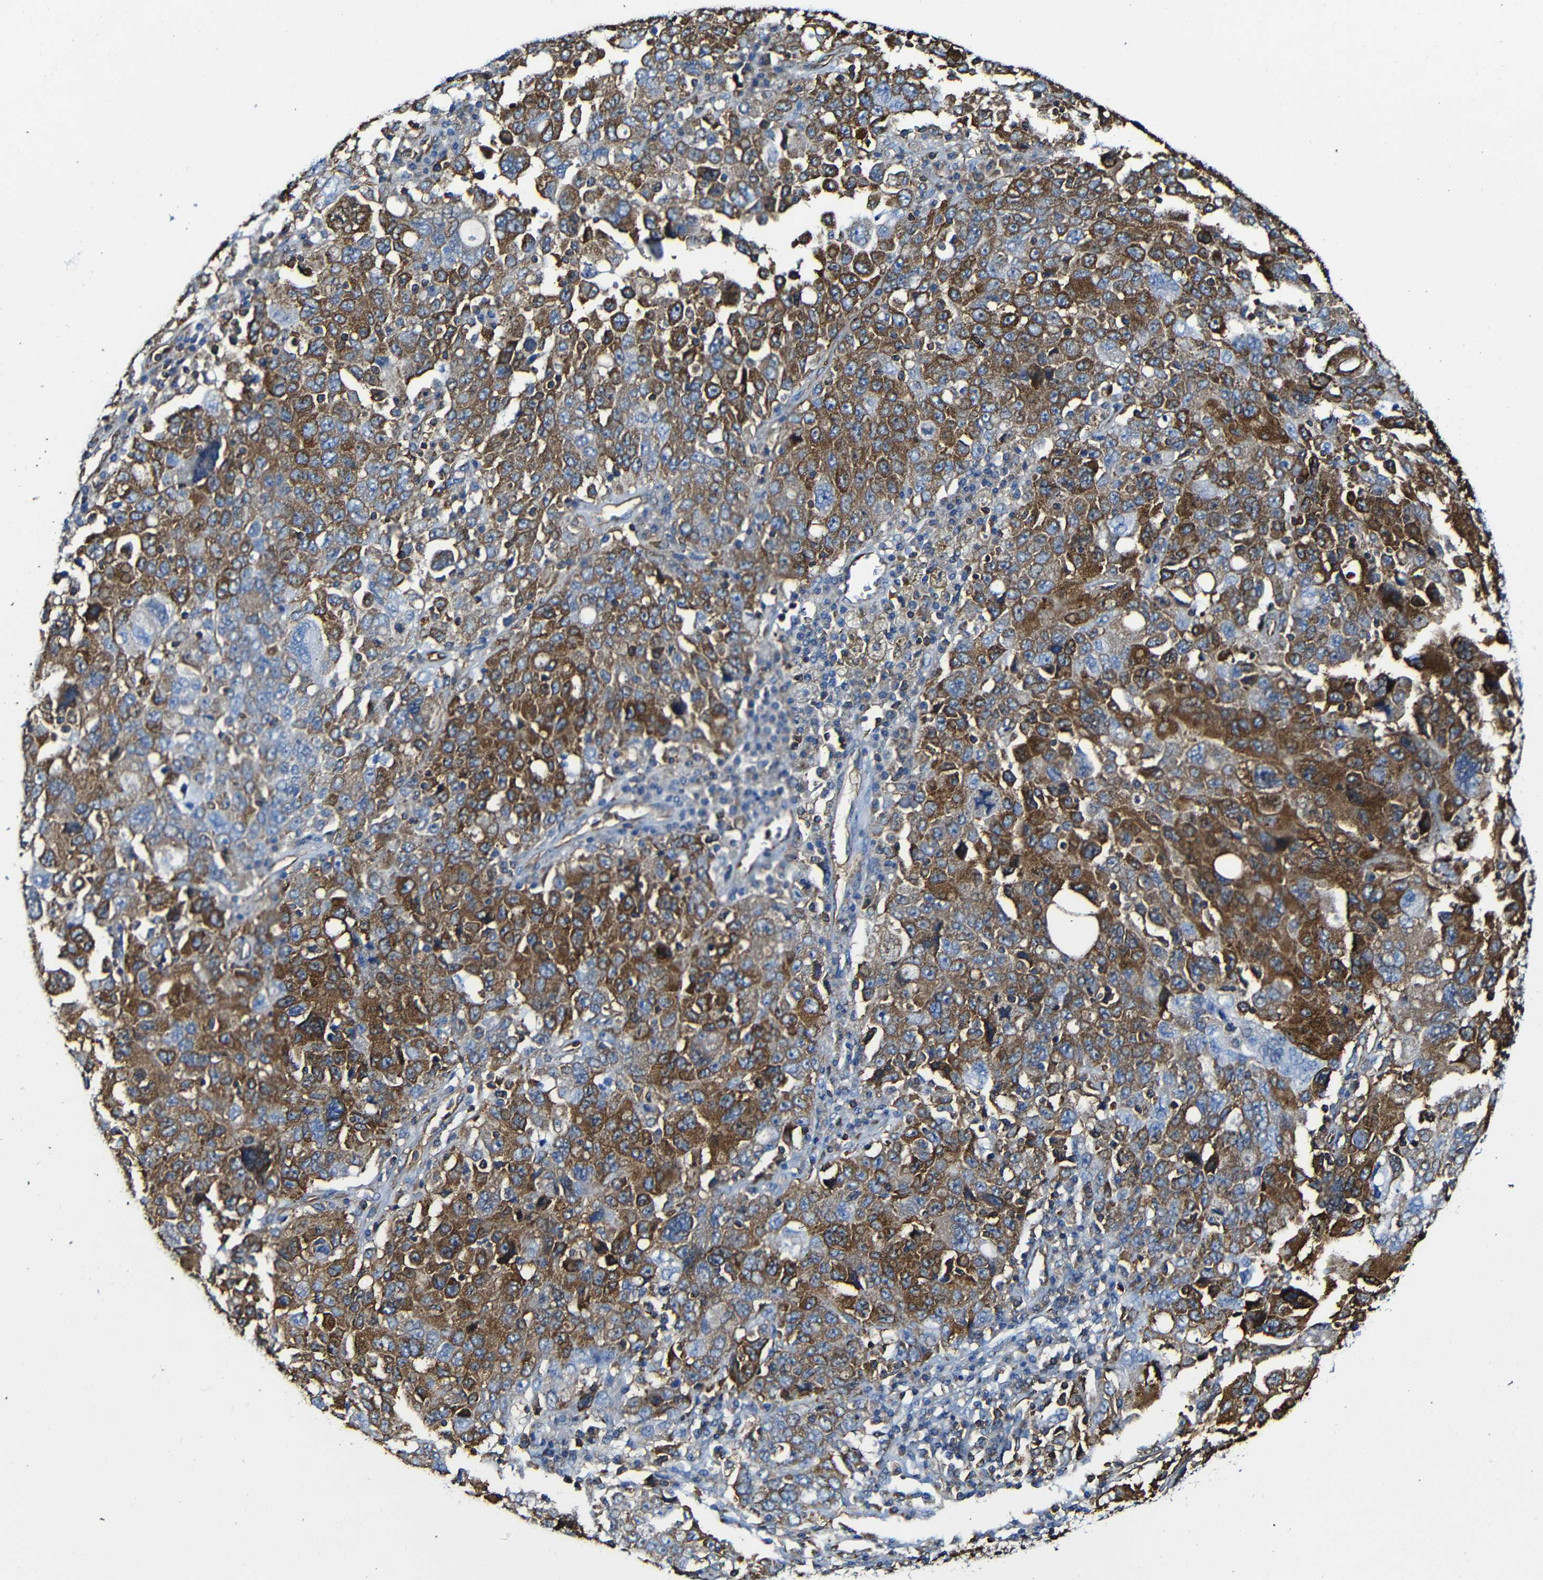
{"staining": {"intensity": "moderate", "quantity": ">75%", "location": "cytoplasmic/membranous"}, "tissue": "ovarian cancer", "cell_type": "Tumor cells", "image_type": "cancer", "snomed": [{"axis": "morphology", "description": "Carcinoma, endometroid"}, {"axis": "topography", "description": "Ovary"}], "caption": "Ovarian endometroid carcinoma stained with IHC exhibits moderate cytoplasmic/membranous expression in about >75% of tumor cells. The protein of interest is shown in brown color, while the nuclei are stained blue.", "gene": "MSN", "patient": {"sex": "female", "age": 62}}